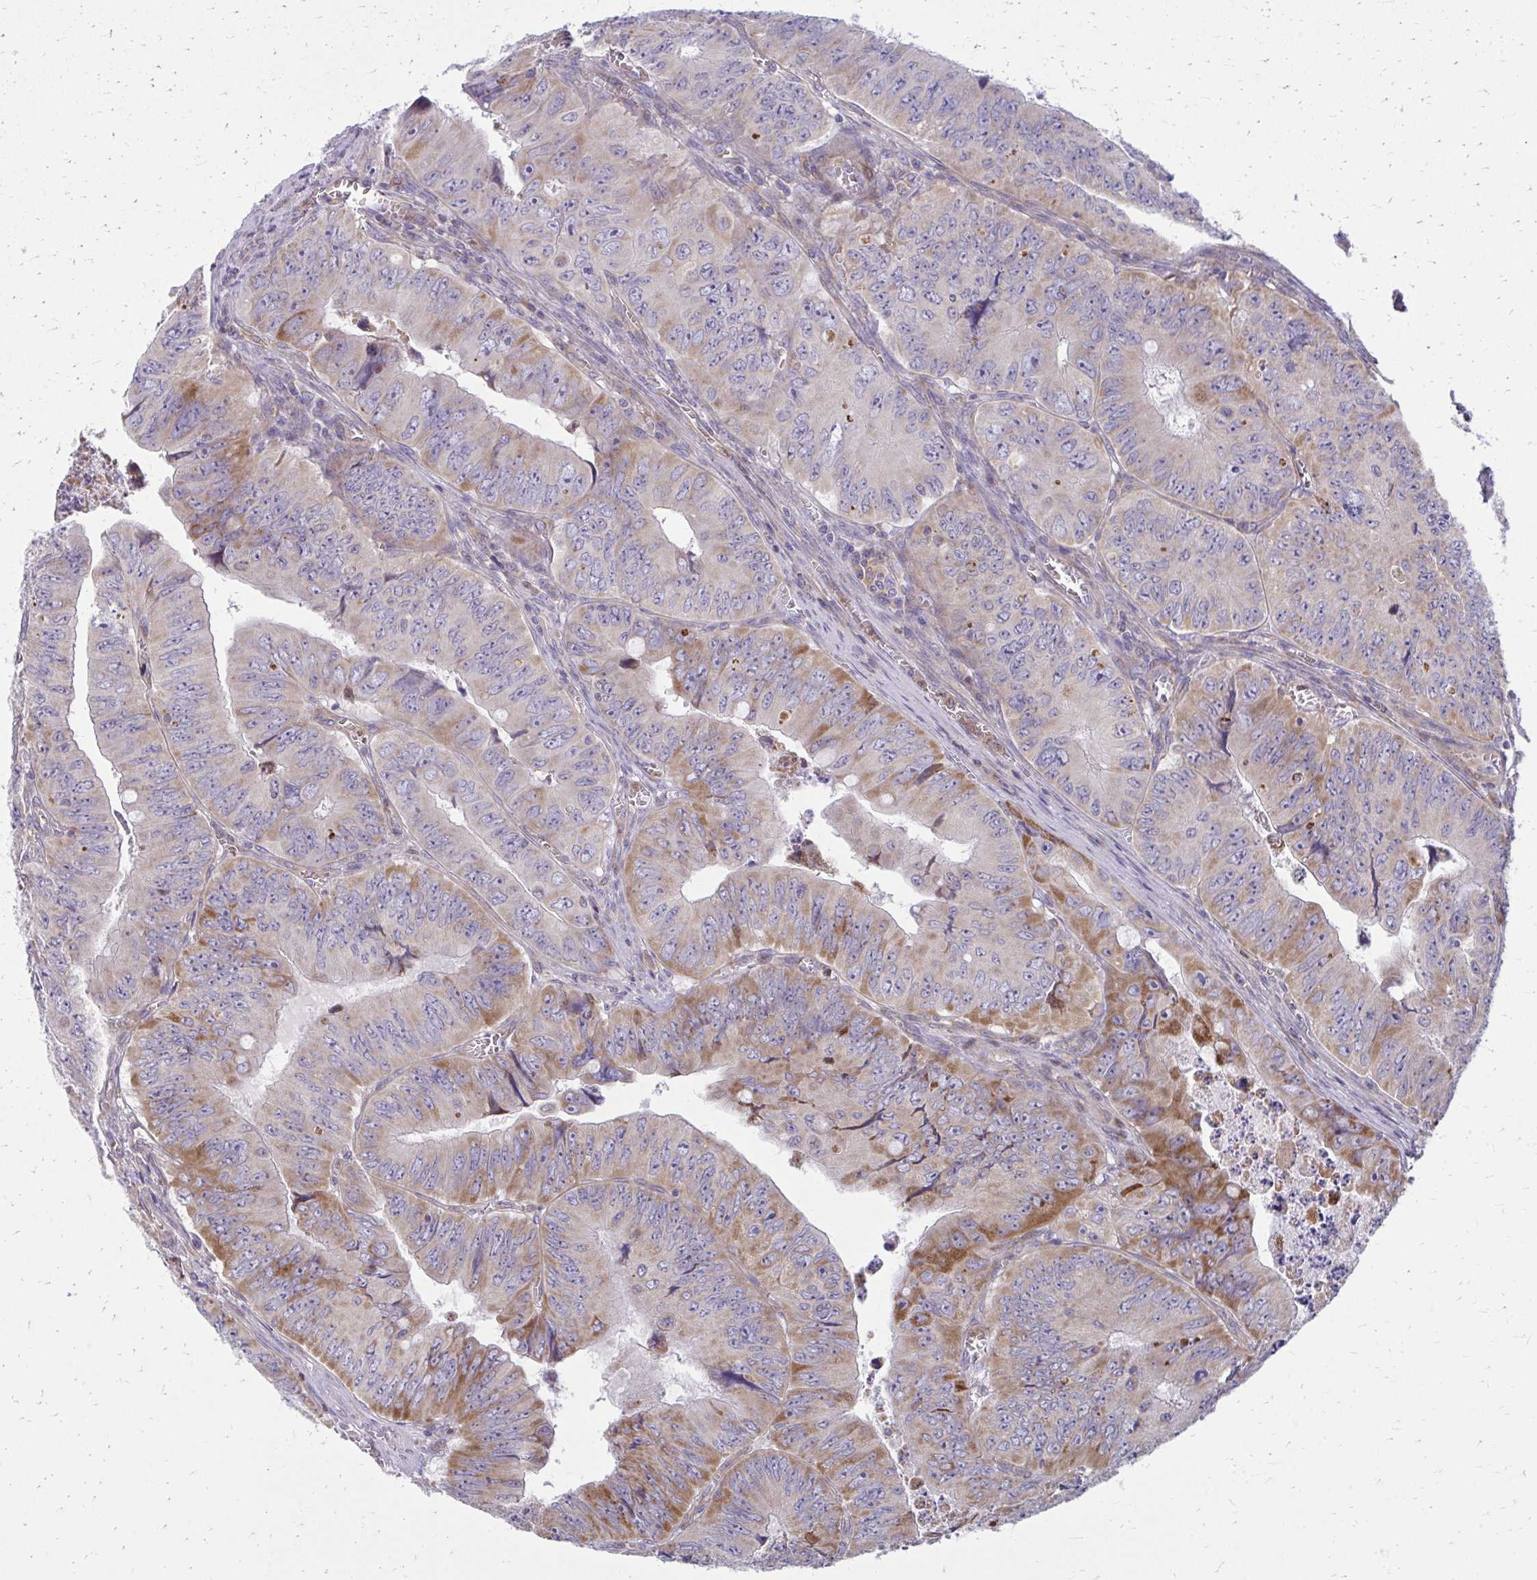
{"staining": {"intensity": "moderate", "quantity": "<25%", "location": "cytoplasmic/membranous"}, "tissue": "colorectal cancer", "cell_type": "Tumor cells", "image_type": "cancer", "snomed": [{"axis": "morphology", "description": "Adenocarcinoma, NOS"}, {"axis": "topography", "description": "Colon"}], "caption": "Immunohistochemical staining of human colorectal adenocarcinoma shows low levels of moderate cytoplasmic/membranous protein staining in approximately <25% of tumor cells. (DAB = brown stain, brightfield microscopy at high magnification).", "gene": "ASAP1", "patient": {"sex": "female", "age": 84}}